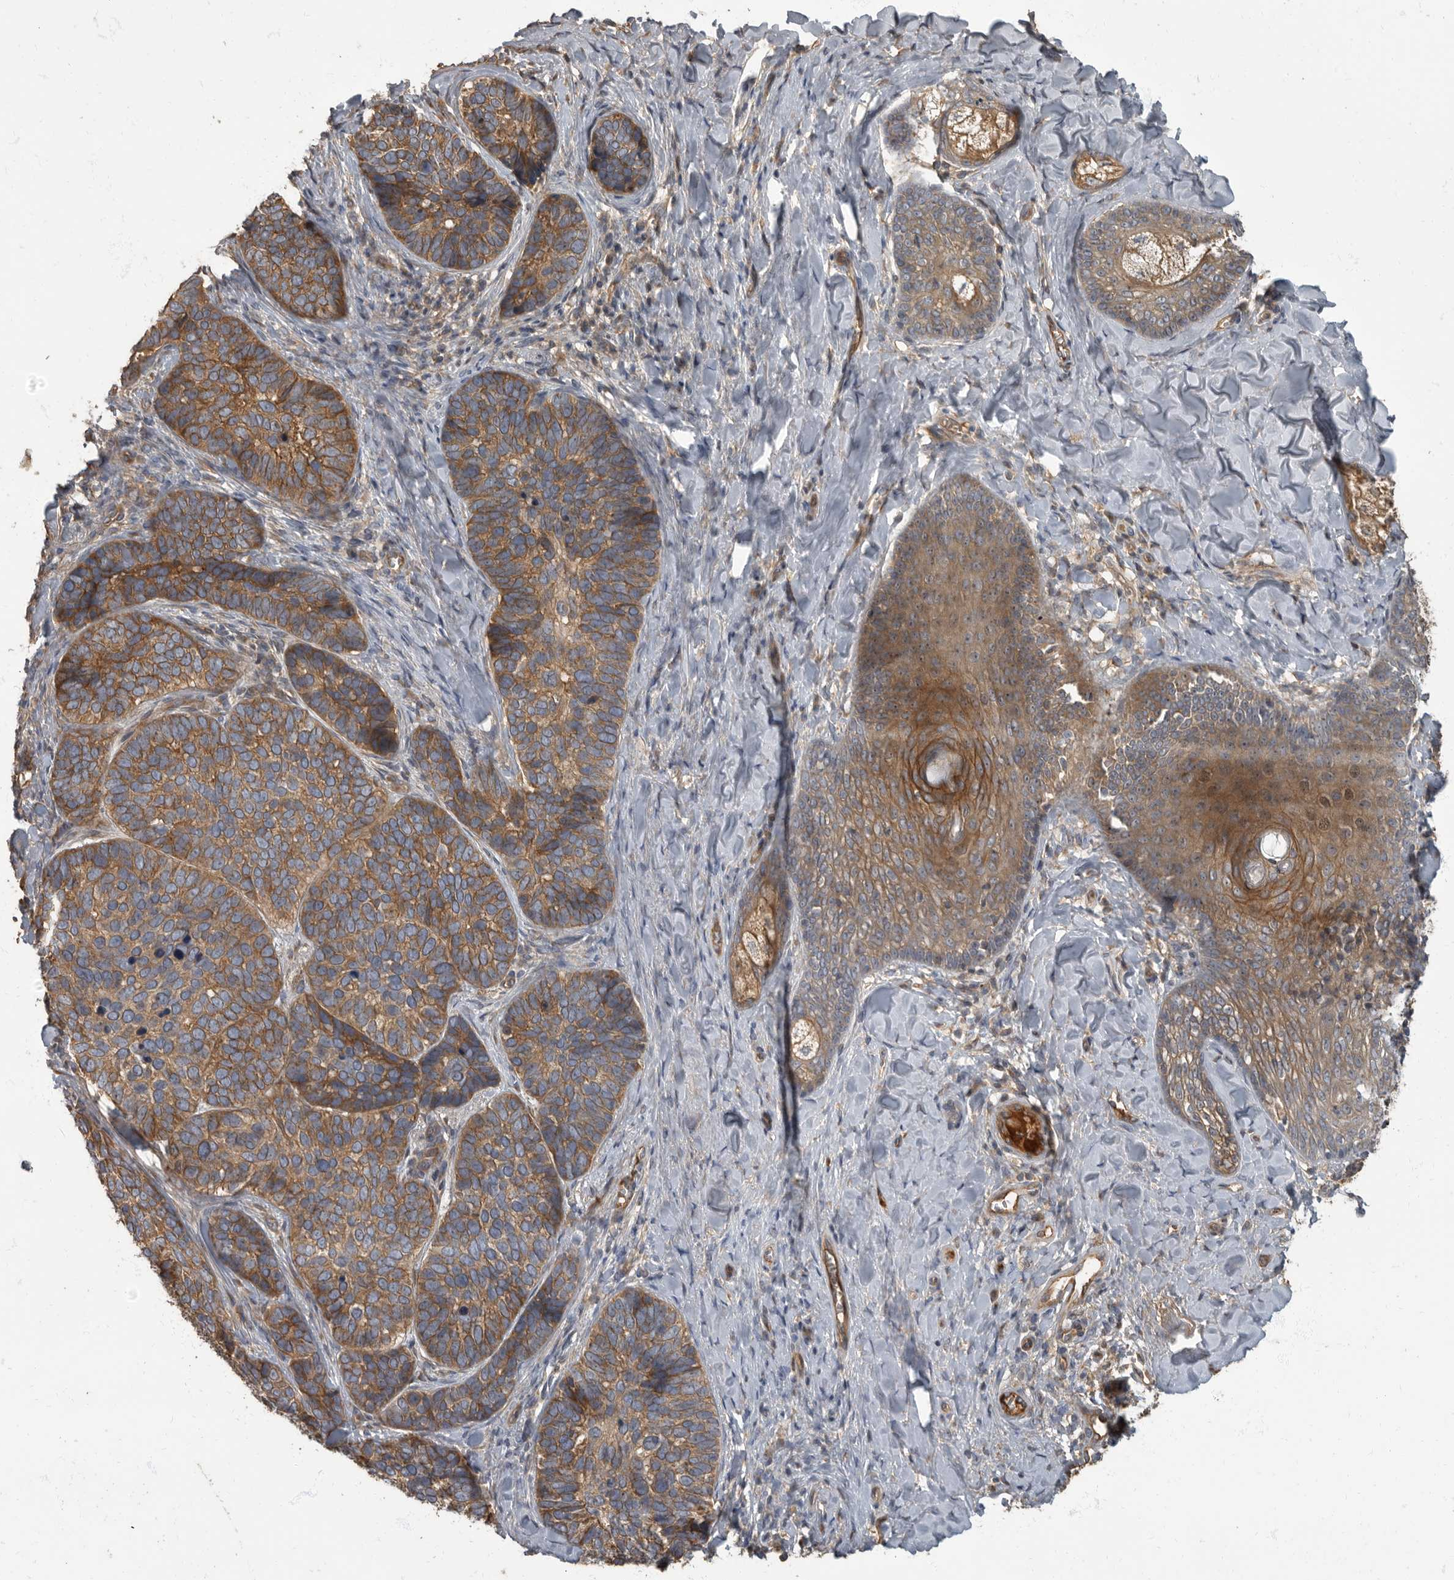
{"staining": {"intensity": "moderate", "quantity": ">75%", "location": "cytoplasmic/membranous"}, "tissue": "skin cancer", "cell_type": "Tumor cells", "image_type": "cancer", "snomed": [{"axis": "morphology", "description": "Basal cell carcinoma"}, {"axis": "topography", "description": "Skin"}], "caption": "High-power microscopy captured an IHC image of basal cell carcinoma (skin), revealing moderate cytoplasmic/membranous positivity in approximately >75% of tumor cells.", "gene": "DAAM1", "patient": {"sex": "male", "age": 62}}